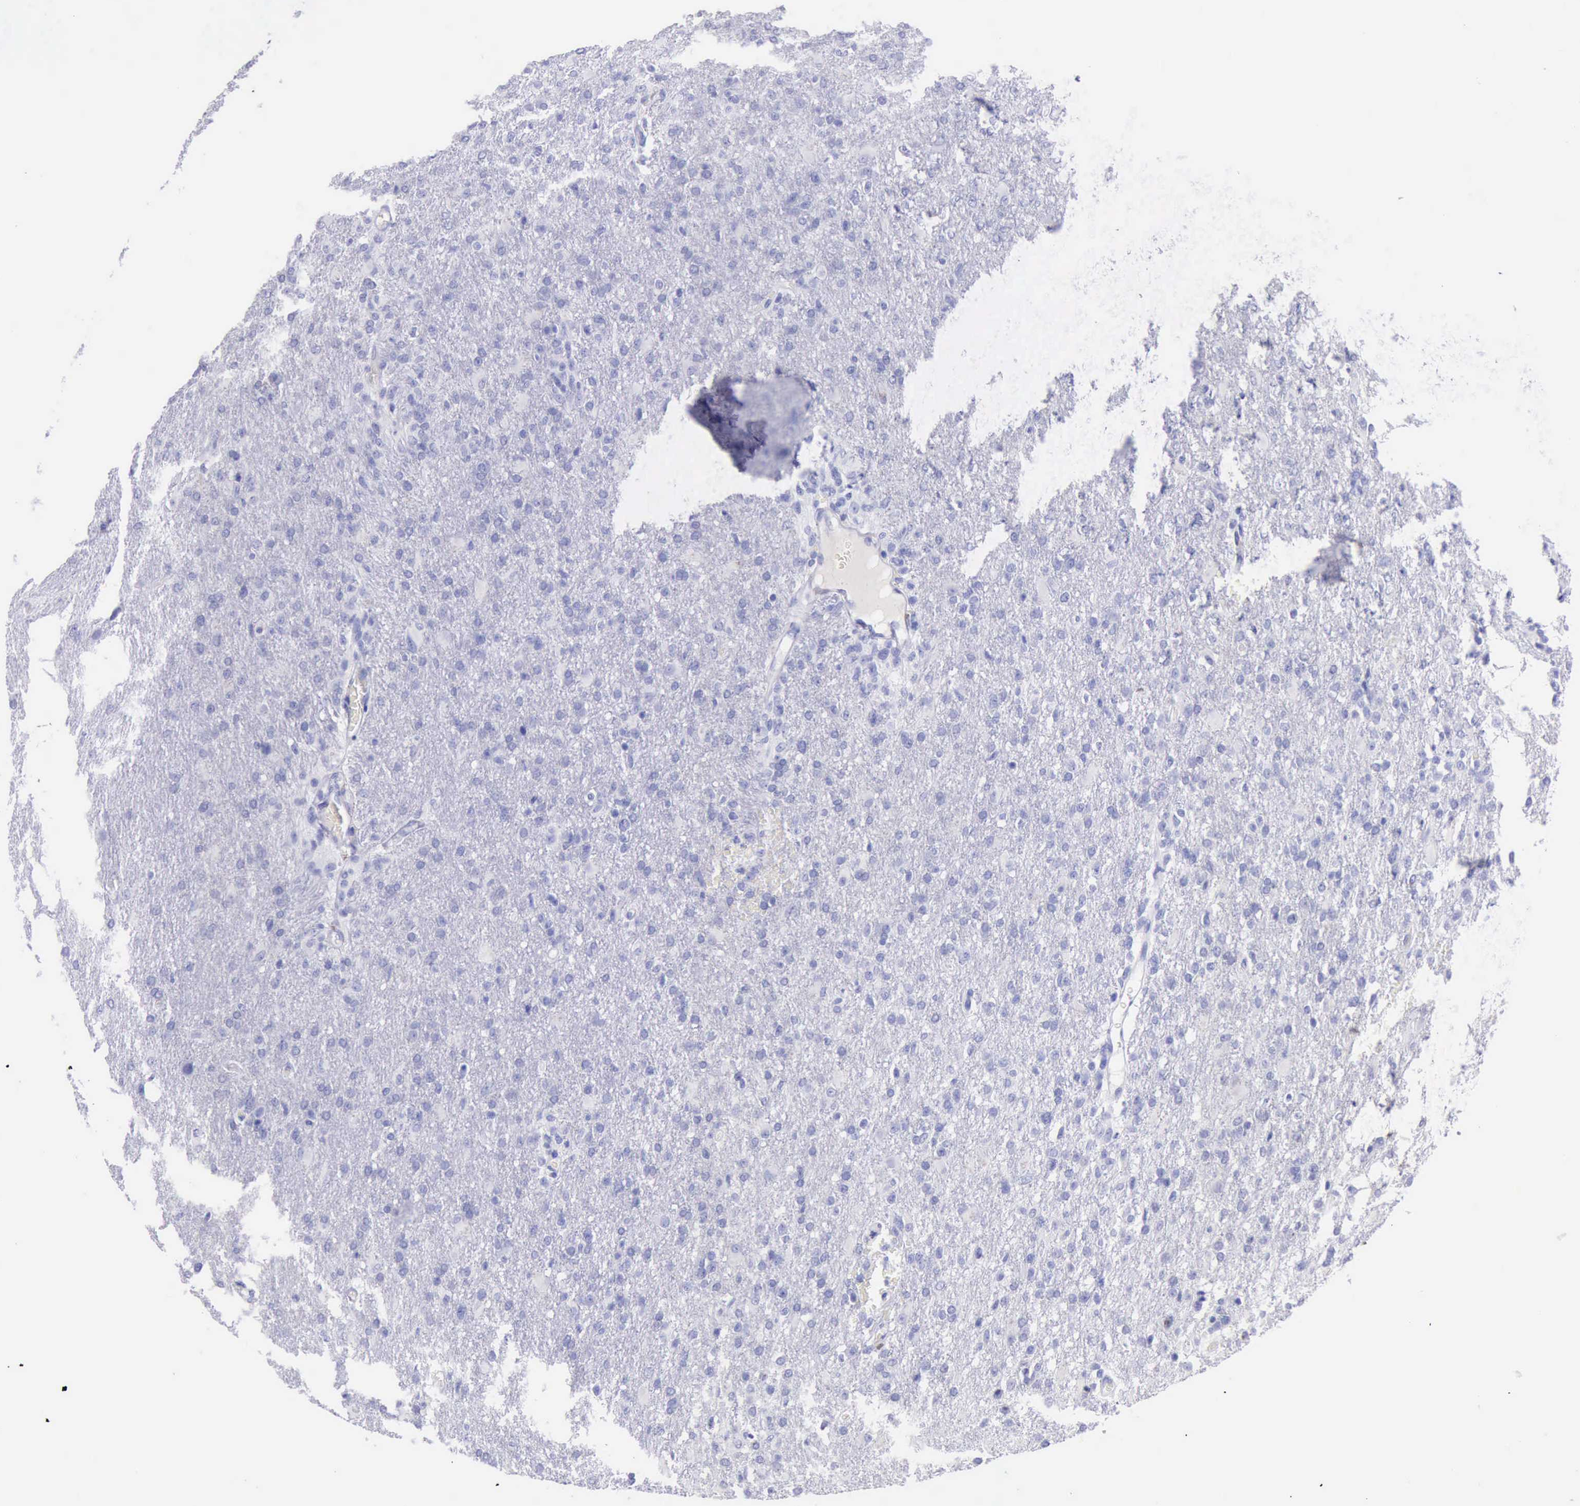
{"staining": {"intensity": "negative", "quantity": "none", "location": "none"}, "tissue": "glioma", "cell_type": "Tumor cells", "image_type": "cancer", "snomed": [{"axis": "morphology", "description": "Glioma, malignant, High grade"}, {"axis": "topography", "description": "Brain"}], "caption": "Immunohistochemistry (IHC) histopathology image of neoplastic tissue: malignant high-grade glioma stained with DAB (3,3'-diaminobenzidine) displays no significant protein positivity in tumor cells. (DAB IHC visualized using brightfield microscopy, high magnification).", "gene": "KRT8", "patient": {"sex": "male", "age": 68}}